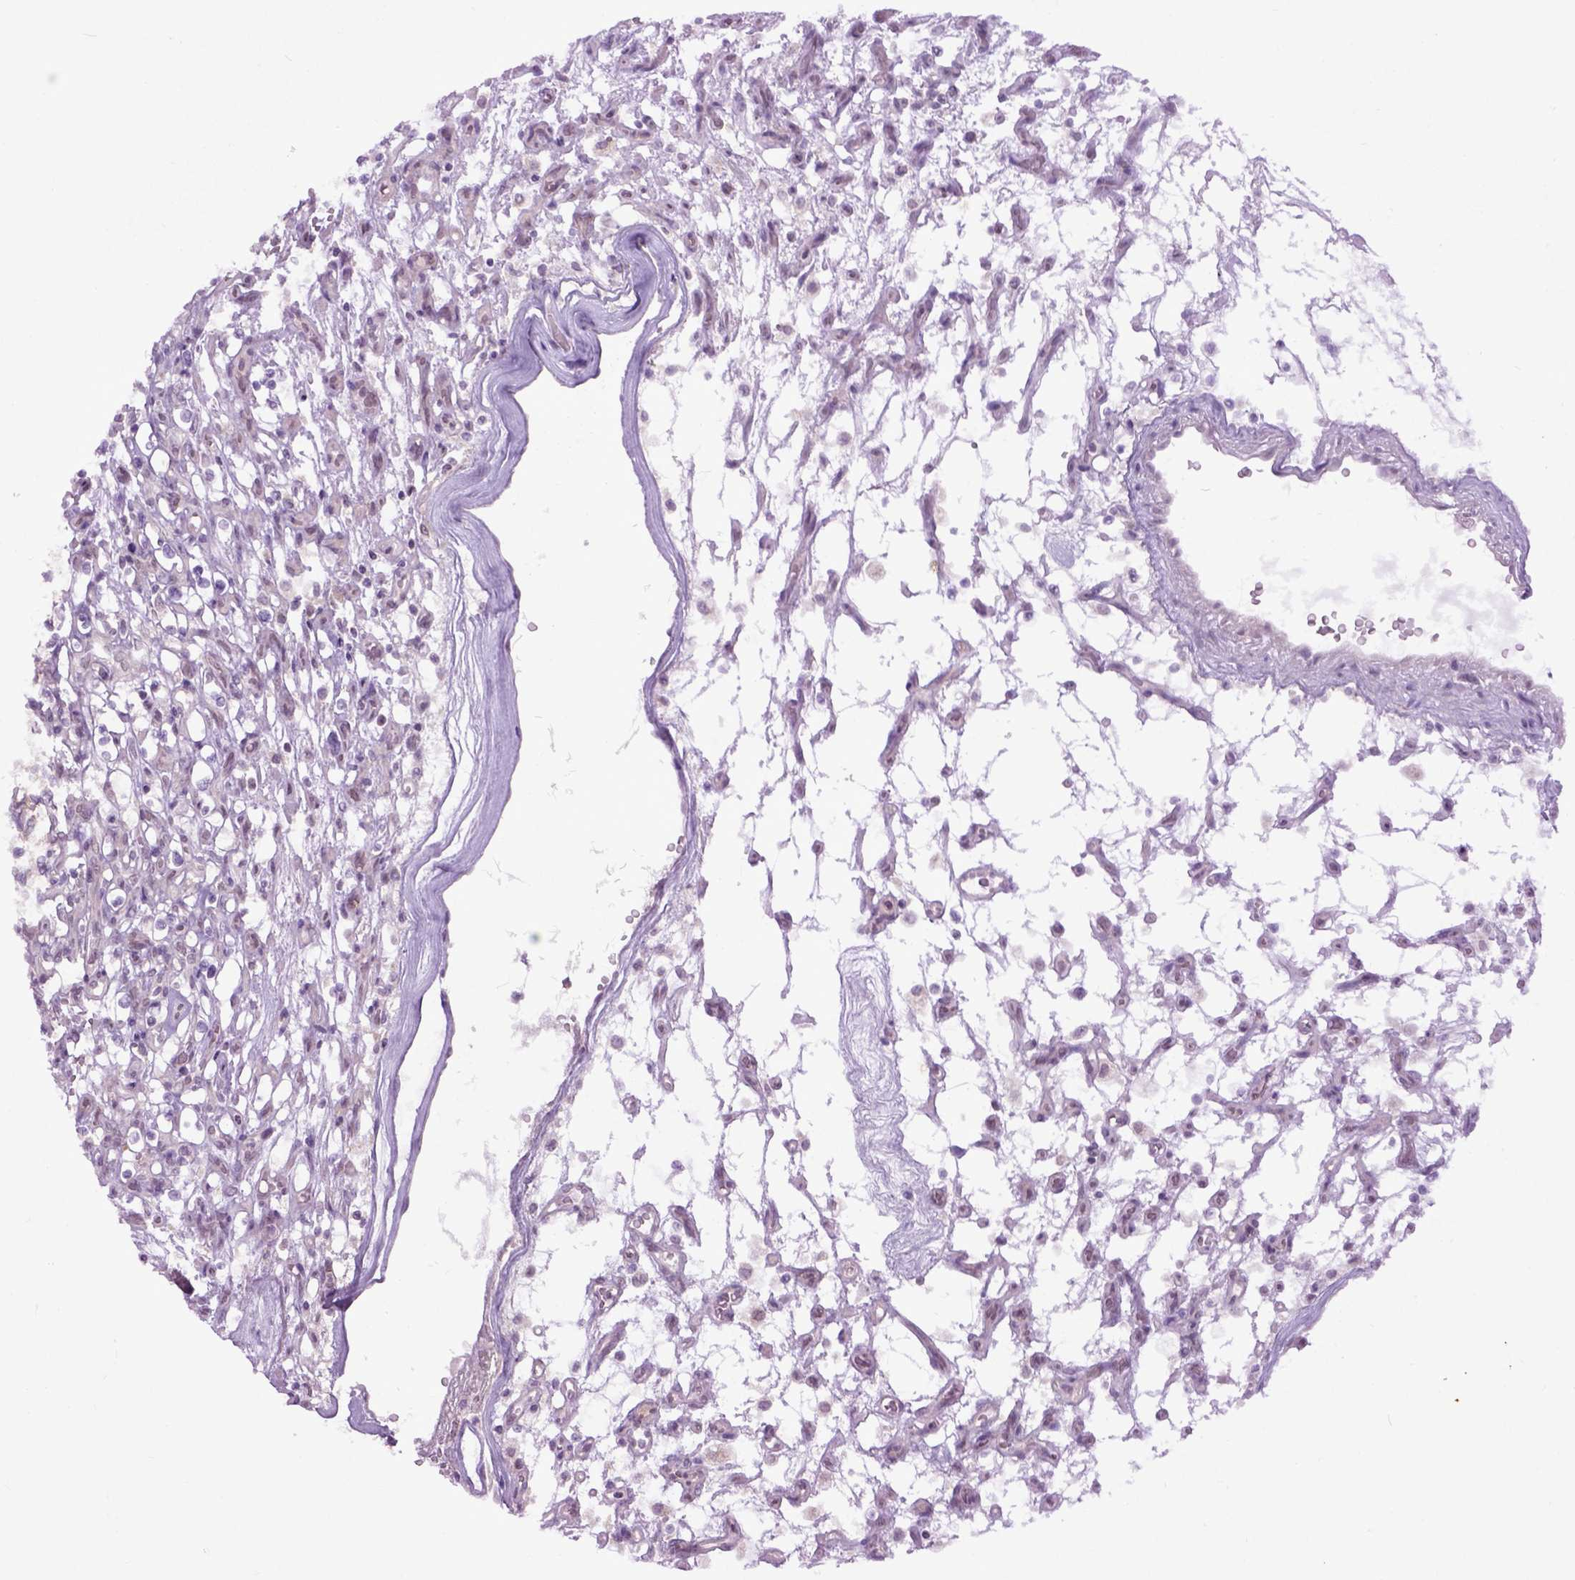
{"staining": {"intensity": "negative", "quantity": "none", "location": "none"}, "tissue": "renal cancer", "cell_type": "Tumor cells", "image_type": "cancer", "snomed": [{"axis": "morphology", "description": "Adenocarcinoma, NOS"}, {"axis": "topography", "description": "Kidney"}], "caption": "Tumor cells show no significant protein positivity in adenocarcinoma (renal).", "gene": "EMILIN3", "patient": {"sex": "female", "age": 69}}